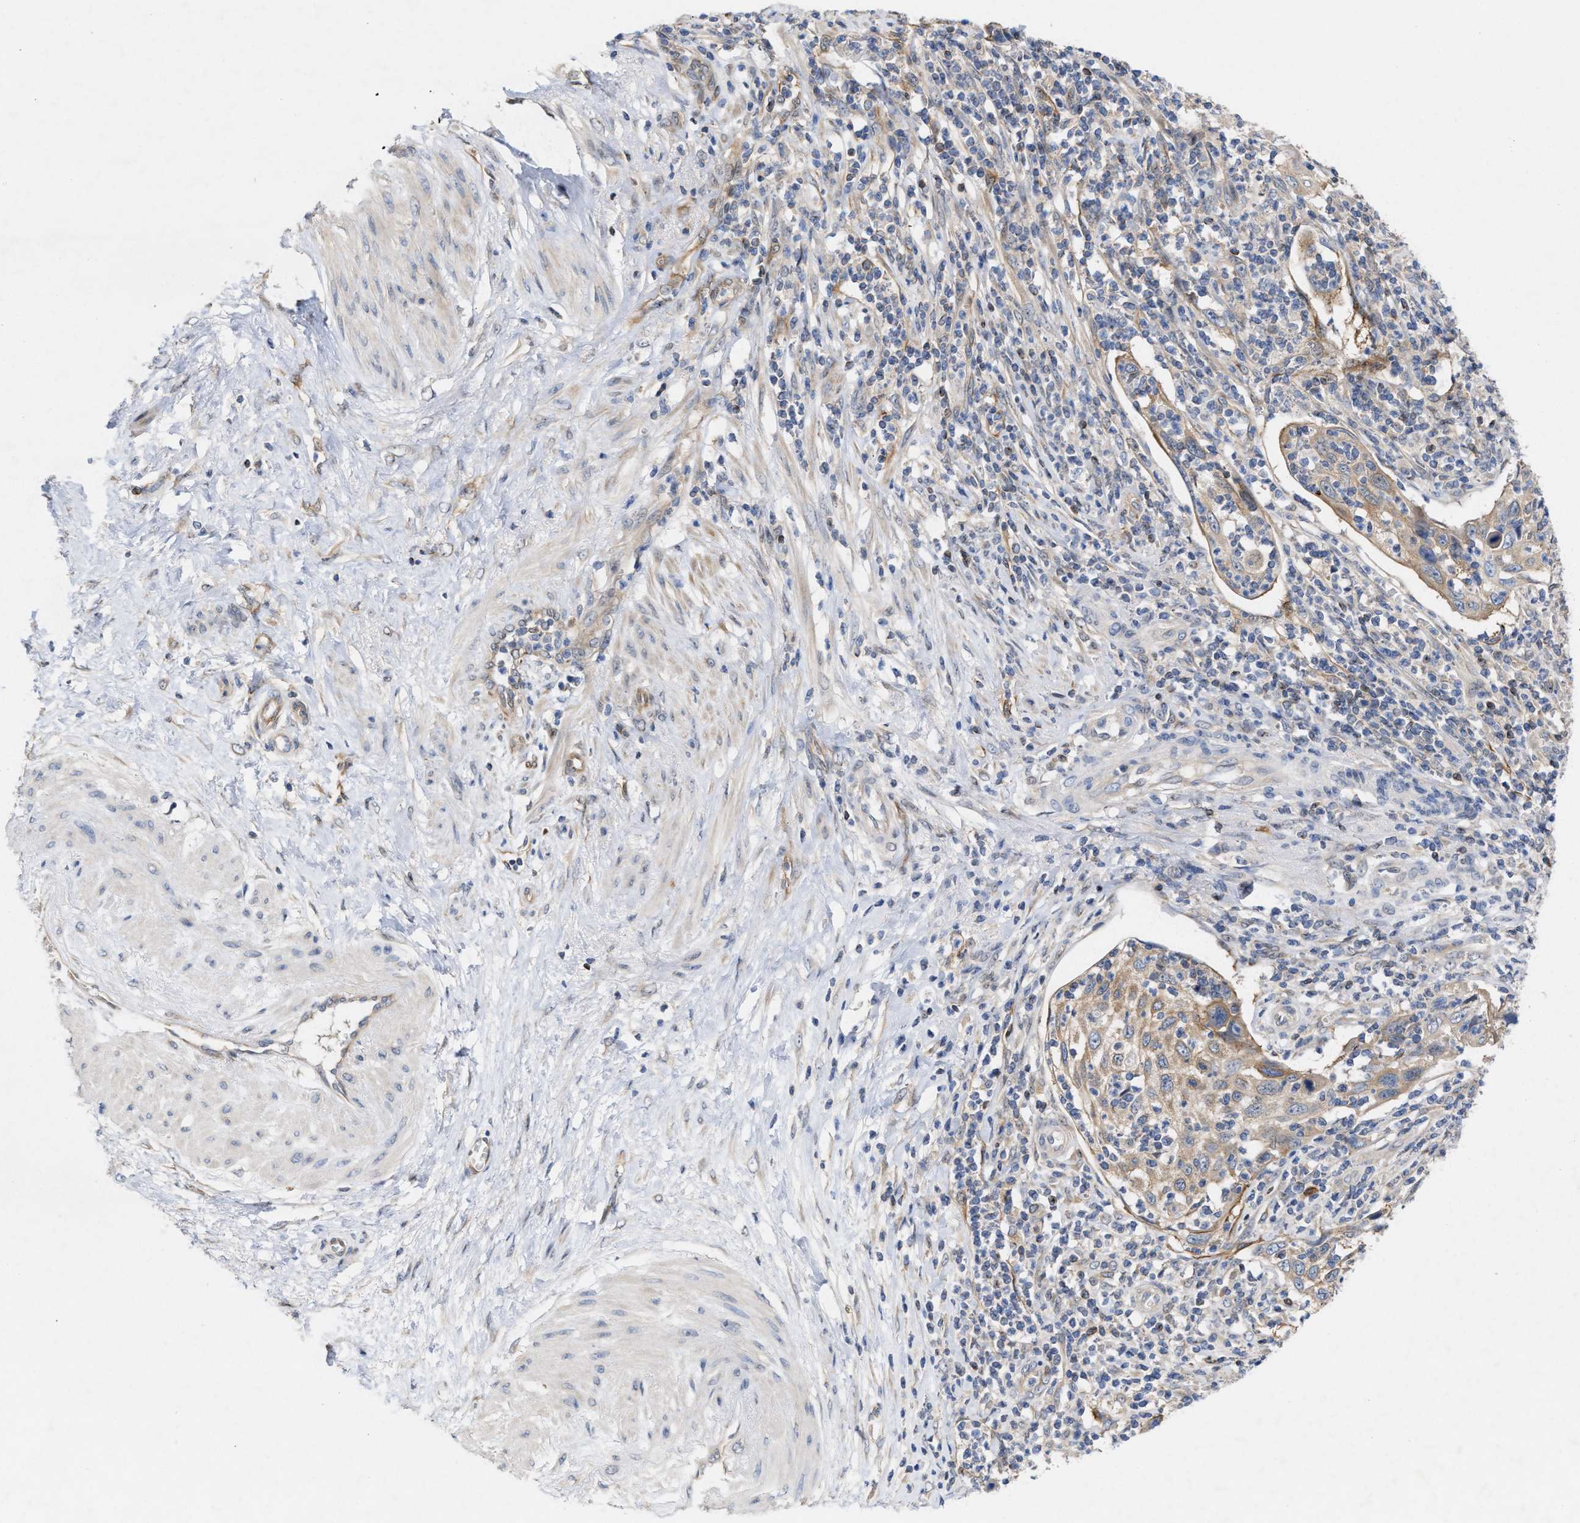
{"staining": {"intensity": "moderate", "quantity": ">75%", "location": "cytoplasmic/membranous"}, "tissue": "cervical cancer", "cell_type": "Tumor cells", "image_type": "cancer", "snomed": [{"axis": "morphology", "description": "Squamous cell carcinoma, NOS"}, {"axis": "topography", "description": "Cervix"}], "caption": "Cervical cancer (squamous cell carcinoma) stained with a protein marker displays moderate staining in tumor cells.", "gene": "BBLN", "patient": {"sex": "female", "age": 70}}